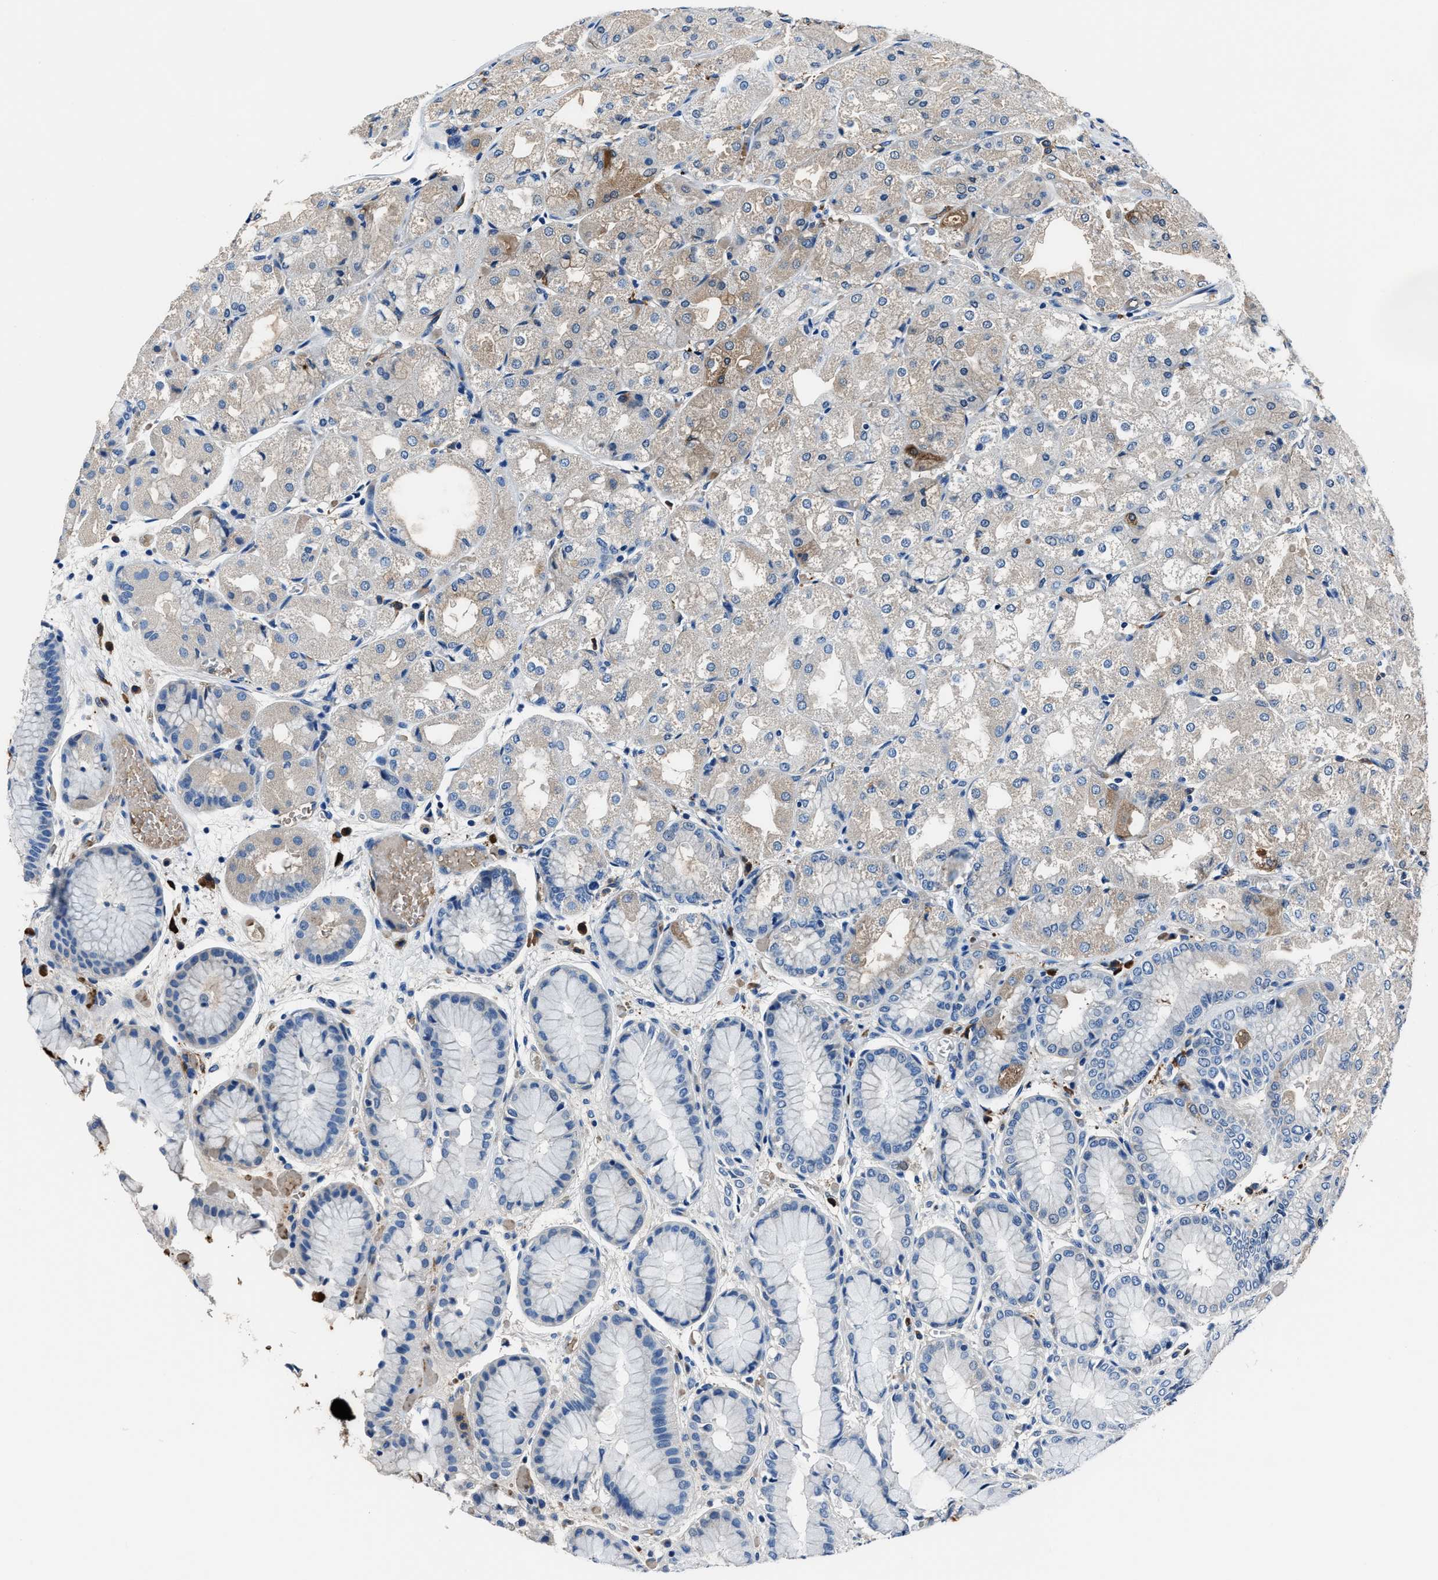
{"staining": {"intensity": "moderate", "quantity": "<25%", "location": "cytoplasmic/membranous"}, "tissue": "stomach", "cell_type": "Glandular cells", "image_type": "normal", "snomed": [{"axis": "morphology", "description": "Normal tissue, NOS"}, {"axis": "topography", "description": "Stomach, upper"}], "caption": "A low amount of moderate cytoplasmic/membranous staining is seen in approximately <25% of glandular cells in unremarkable stomach. Nuclei are stained in blue.", "gene": "FTL", "patient": {"sex": "male", "age": 72}}